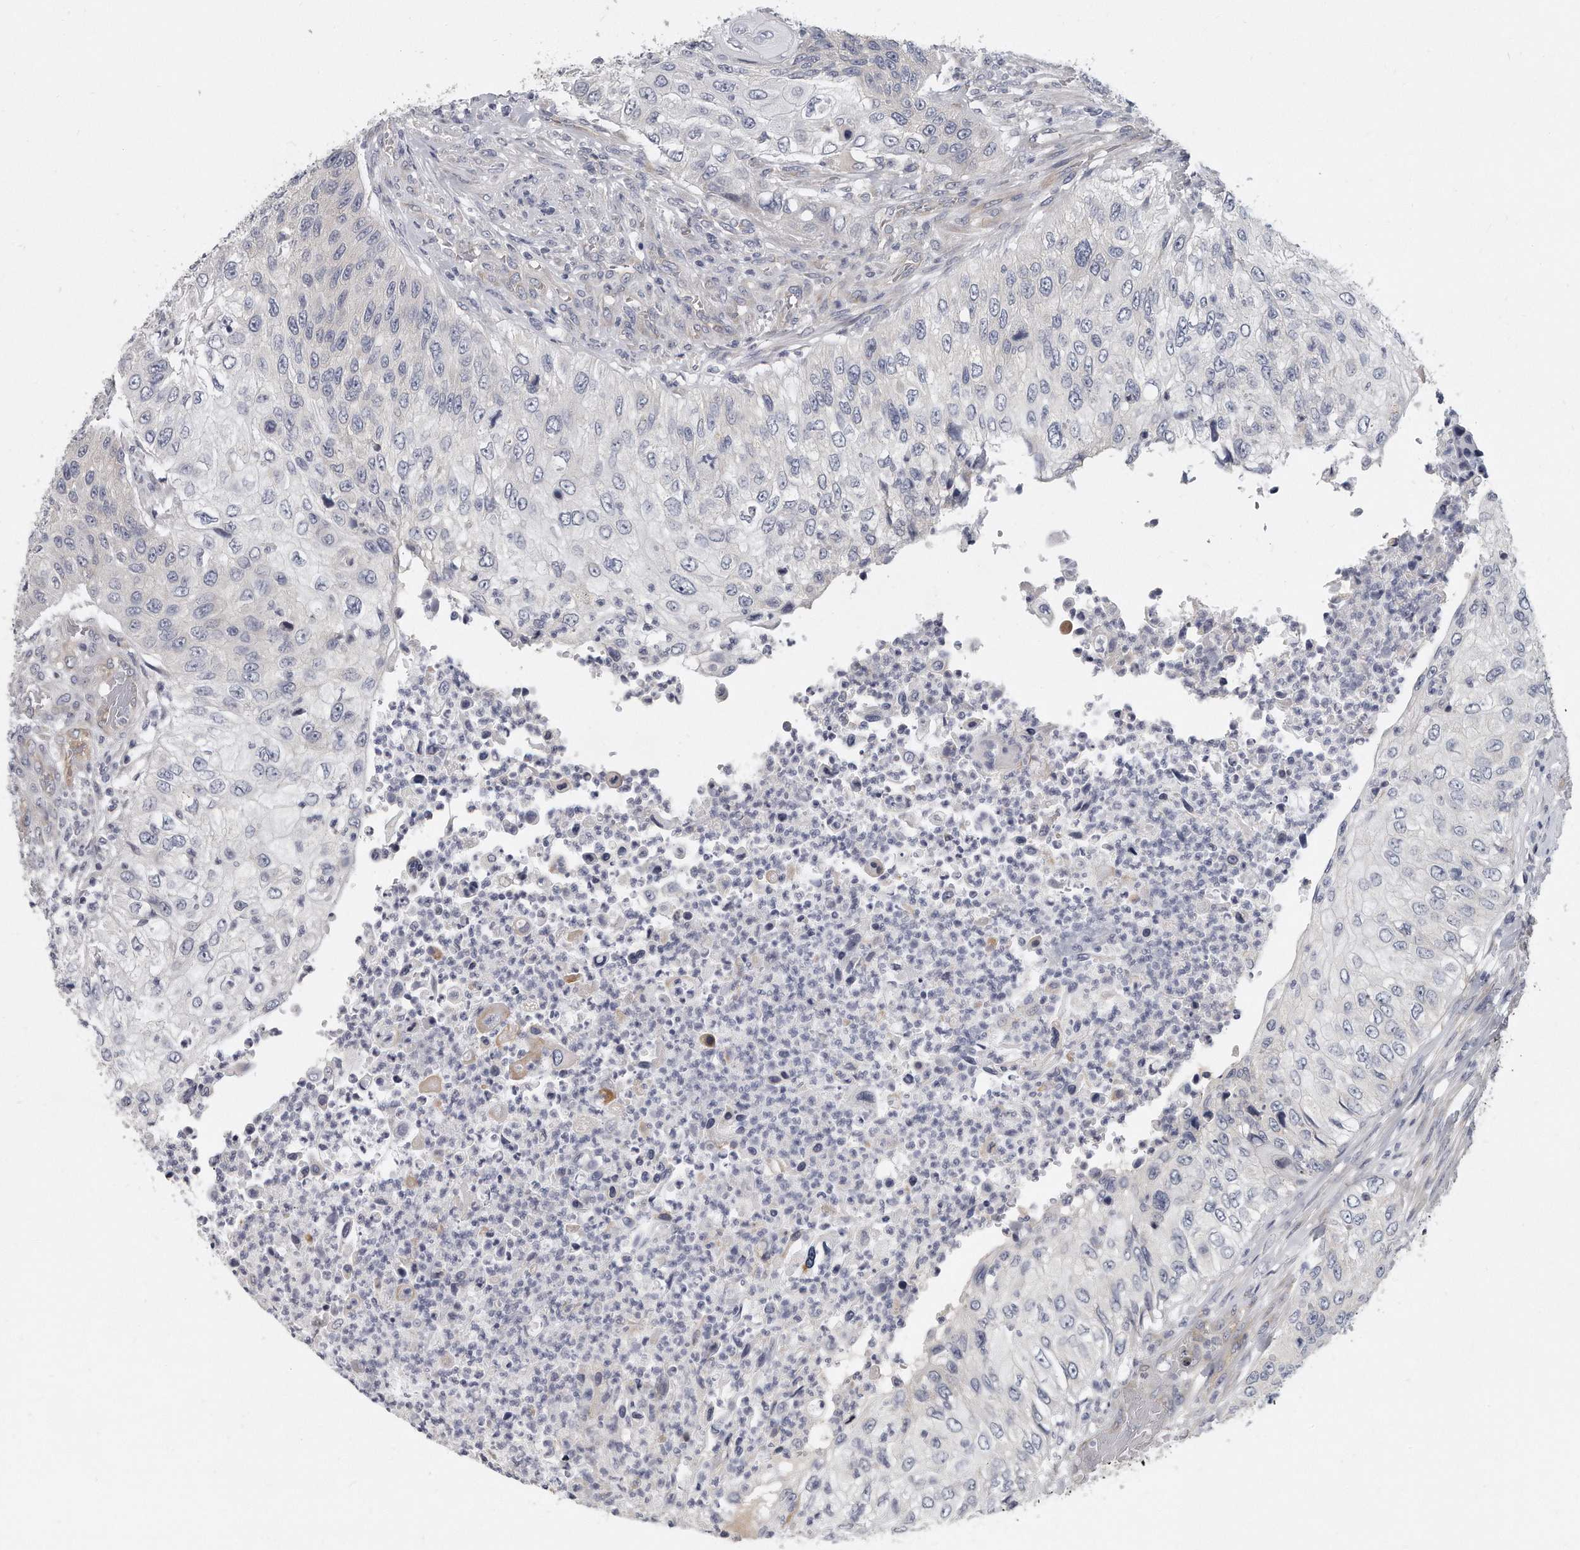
{"staining": {"intensity": "negative", "quantity": "none", "location": "none"}, "tissue": "urothelial cancer", "cell_type": "Tumor cells", "image_type": "cancer", "snomed": [{"axis": "morphology", "description": "Urothelial carcinoma, High grade"}, {"axis": "topography", "description": "Urinary bladder"}], "caption": "The histopathology image exhibits no staining of tumor cells in high-grade urothelial carcinoma.", "gene": "PLEKHA6", "patient": {"sex": "female", "age": 60}}